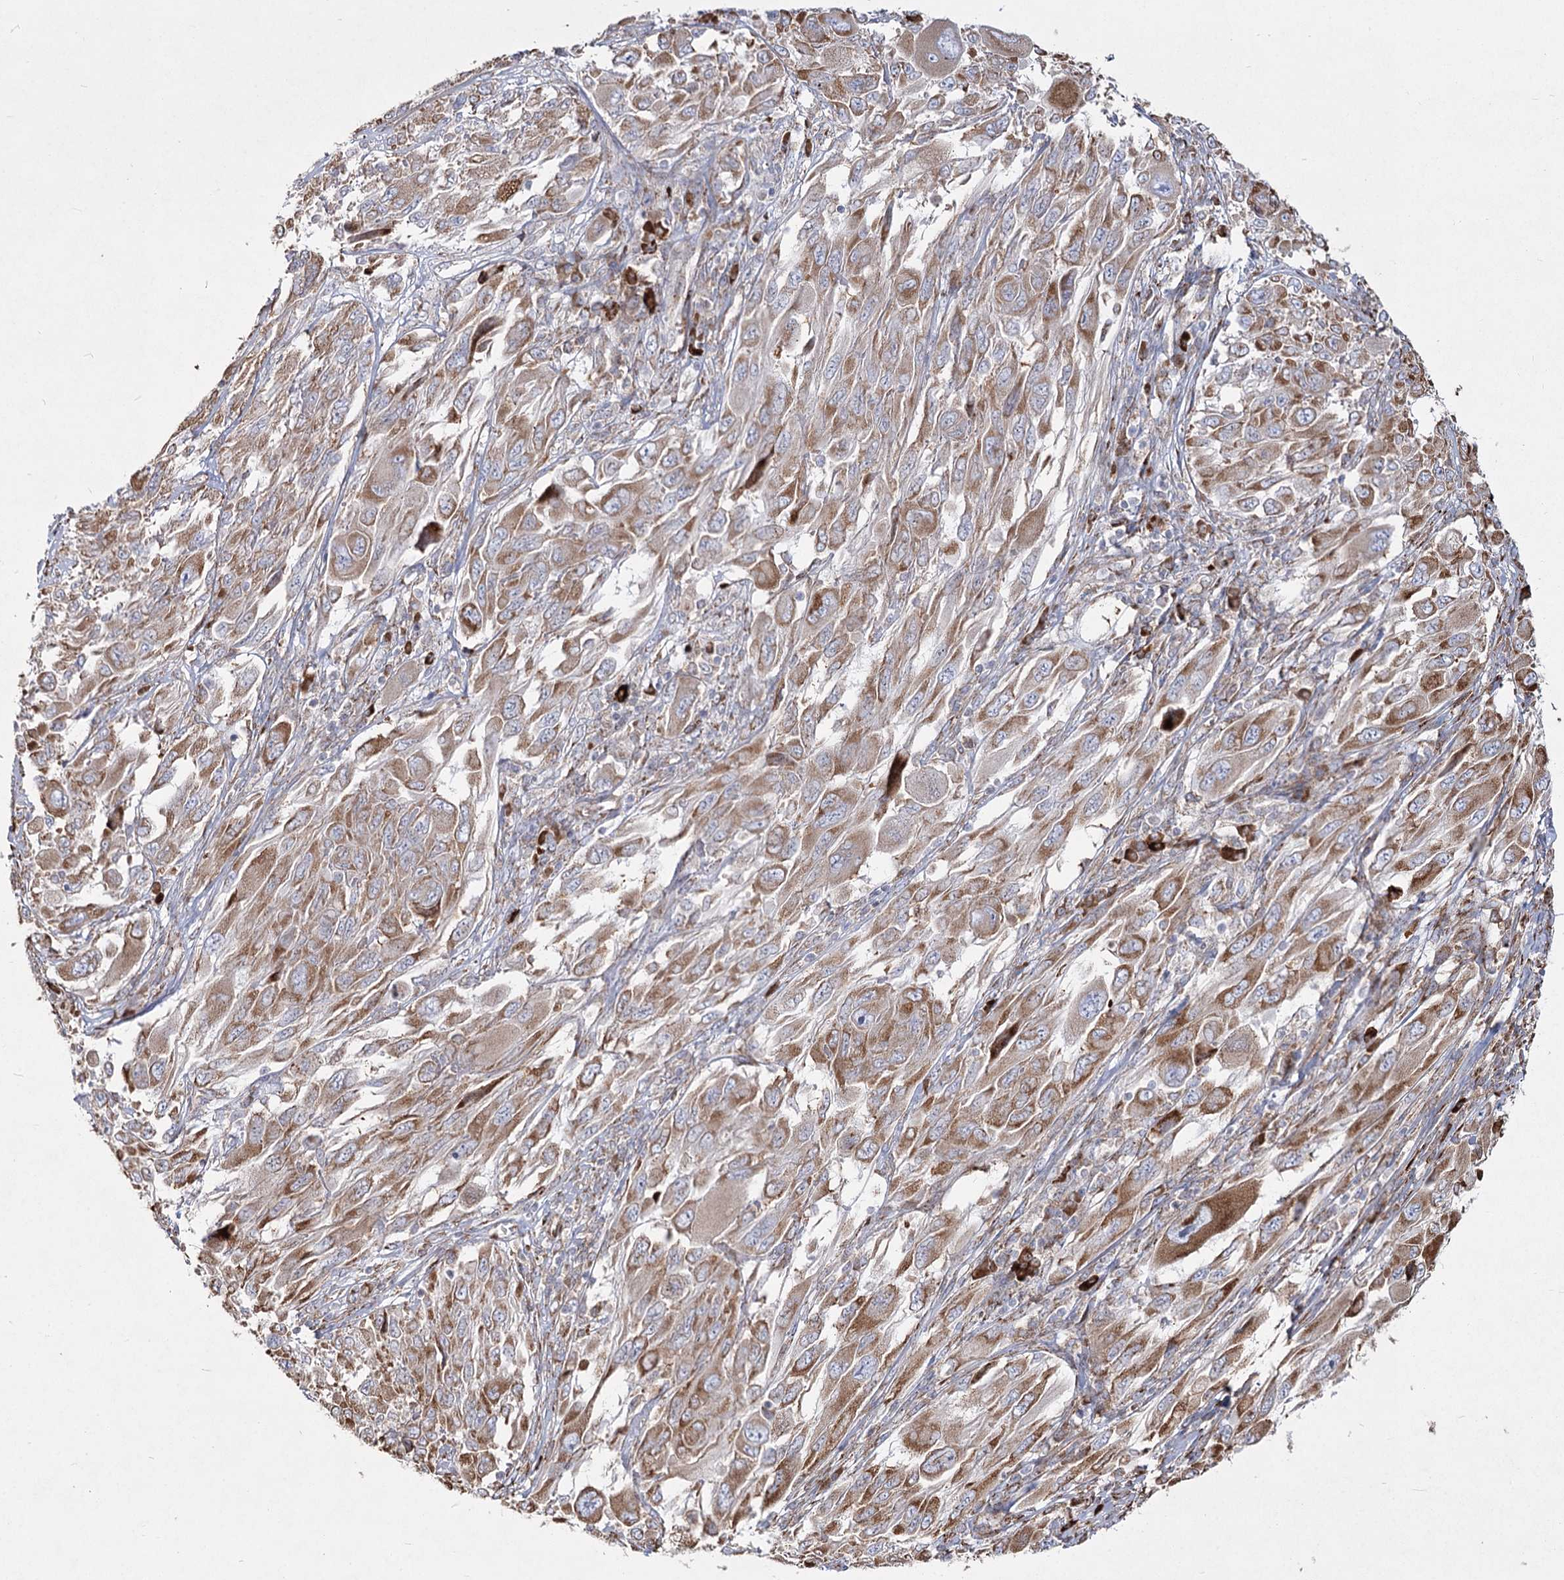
{"staining": {"intensity": "moderate", "quantity": ">75%", "location": "cytoplasmic/membranous"}, "tissue": "melanoma", "cell_type": "Tumor cells", "image_type": "cancer", "snomed": [{"axis": "morphology", "description": "Malignant melanoma, NOS"}, {"axis": "topography", "description": "Skin"}], "caption": "Protein expression analysis of melanoma displays moderate cytoplasmic/membranous positivity in about >75% of tumor cells.", "gene": "NHLRC2", "patient": {"sex": "female", "age": 91}}